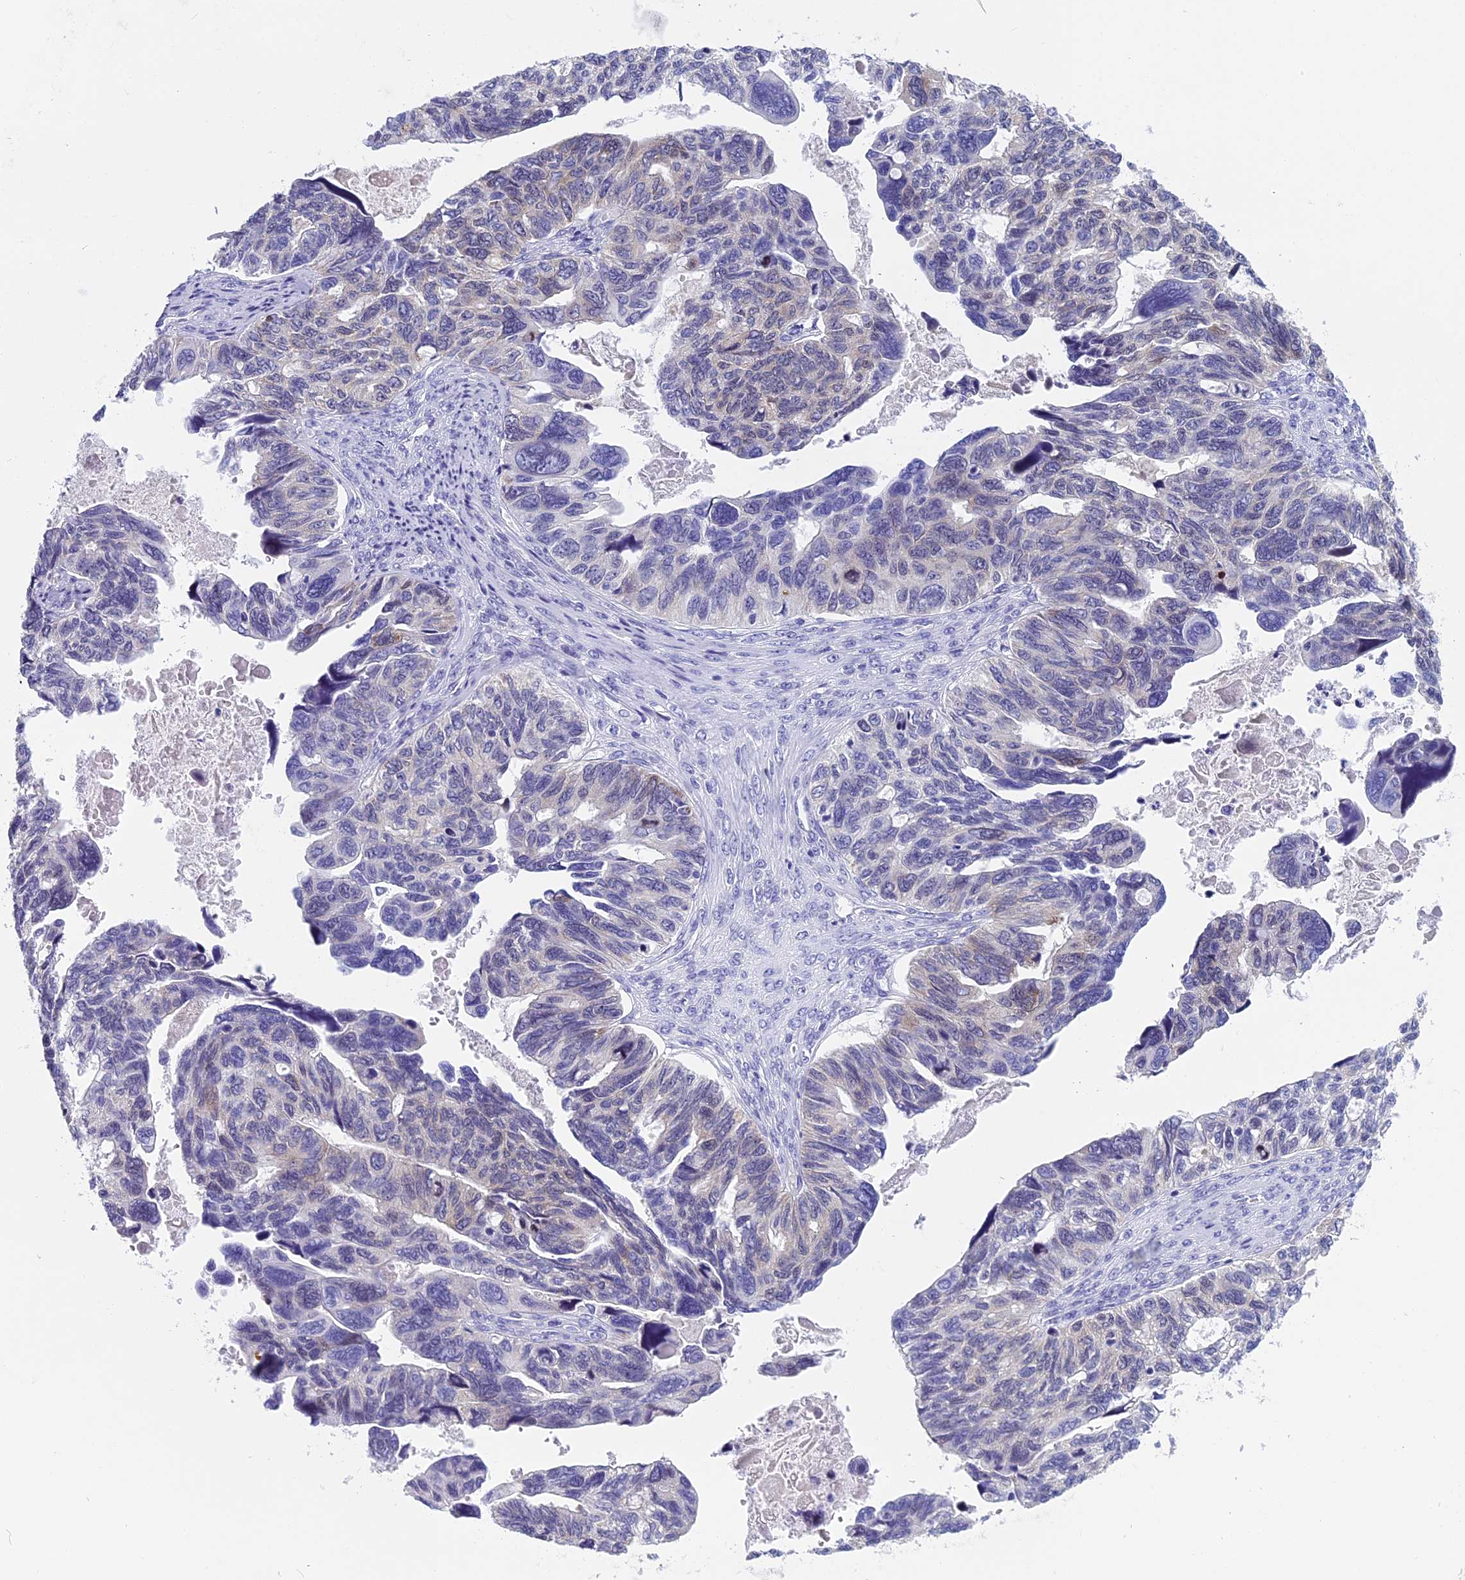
{"staining": {"intensity": "negative", "quantity": "none", "location": "none"}, "tissue": "ovarian cancer", "cell_type": "Tumor cells", "image_type": "cancer", "snomed": [{"axis": "morphology", "description": "Cystadenocarcinoma, serous, NOS"}, {"axis": "topography", "description": "Ovary"}], "caption": "Immunohistochemistry (IHC) histopathology image of human serous cystadenocarcinoma (ovarian) stained for a protein (brown), which reveals no expression in tumor cells.", "gene": "KCTD14", "patient": {"sex": "female", "age": 79}}